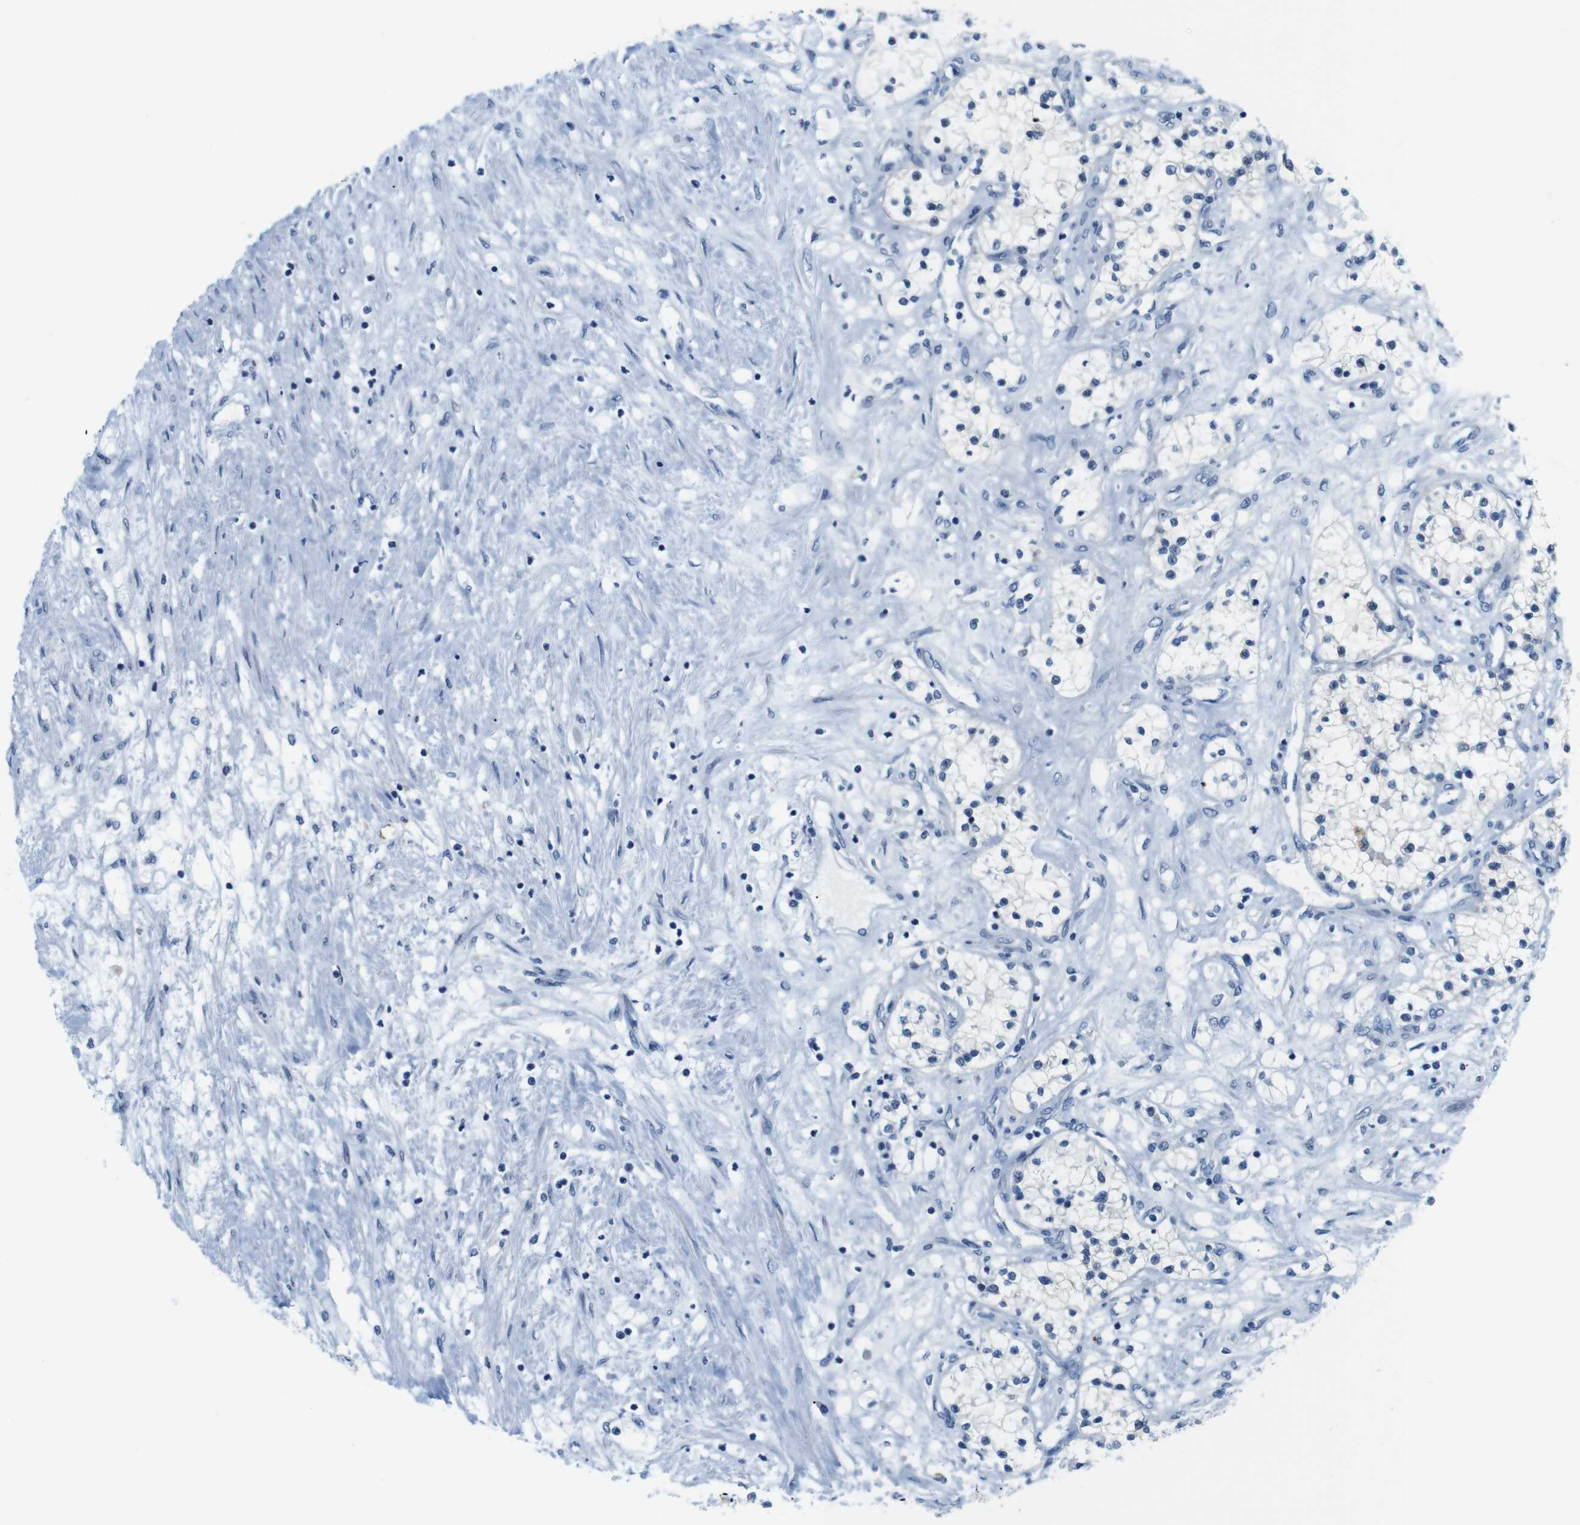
{"staining": {"intensity": "negative", "quantity": "none", "location": "none"}, "tissue": "renal cancer", "cell_type": "Tumor cells", "image_type": "cancer", "snomed": [{"axis": "morphology", "description": "Adenocarcinoma, NOS"}, {"axis": "topography", "description": "Kidney"}], "caption": "Immunohistochemical staining of human renal cancer (adenocarcinoma) displays no significant staining in tumor cells.", "gene": "GOLGA2", "patient": {"sex": "male", "age": 68}}